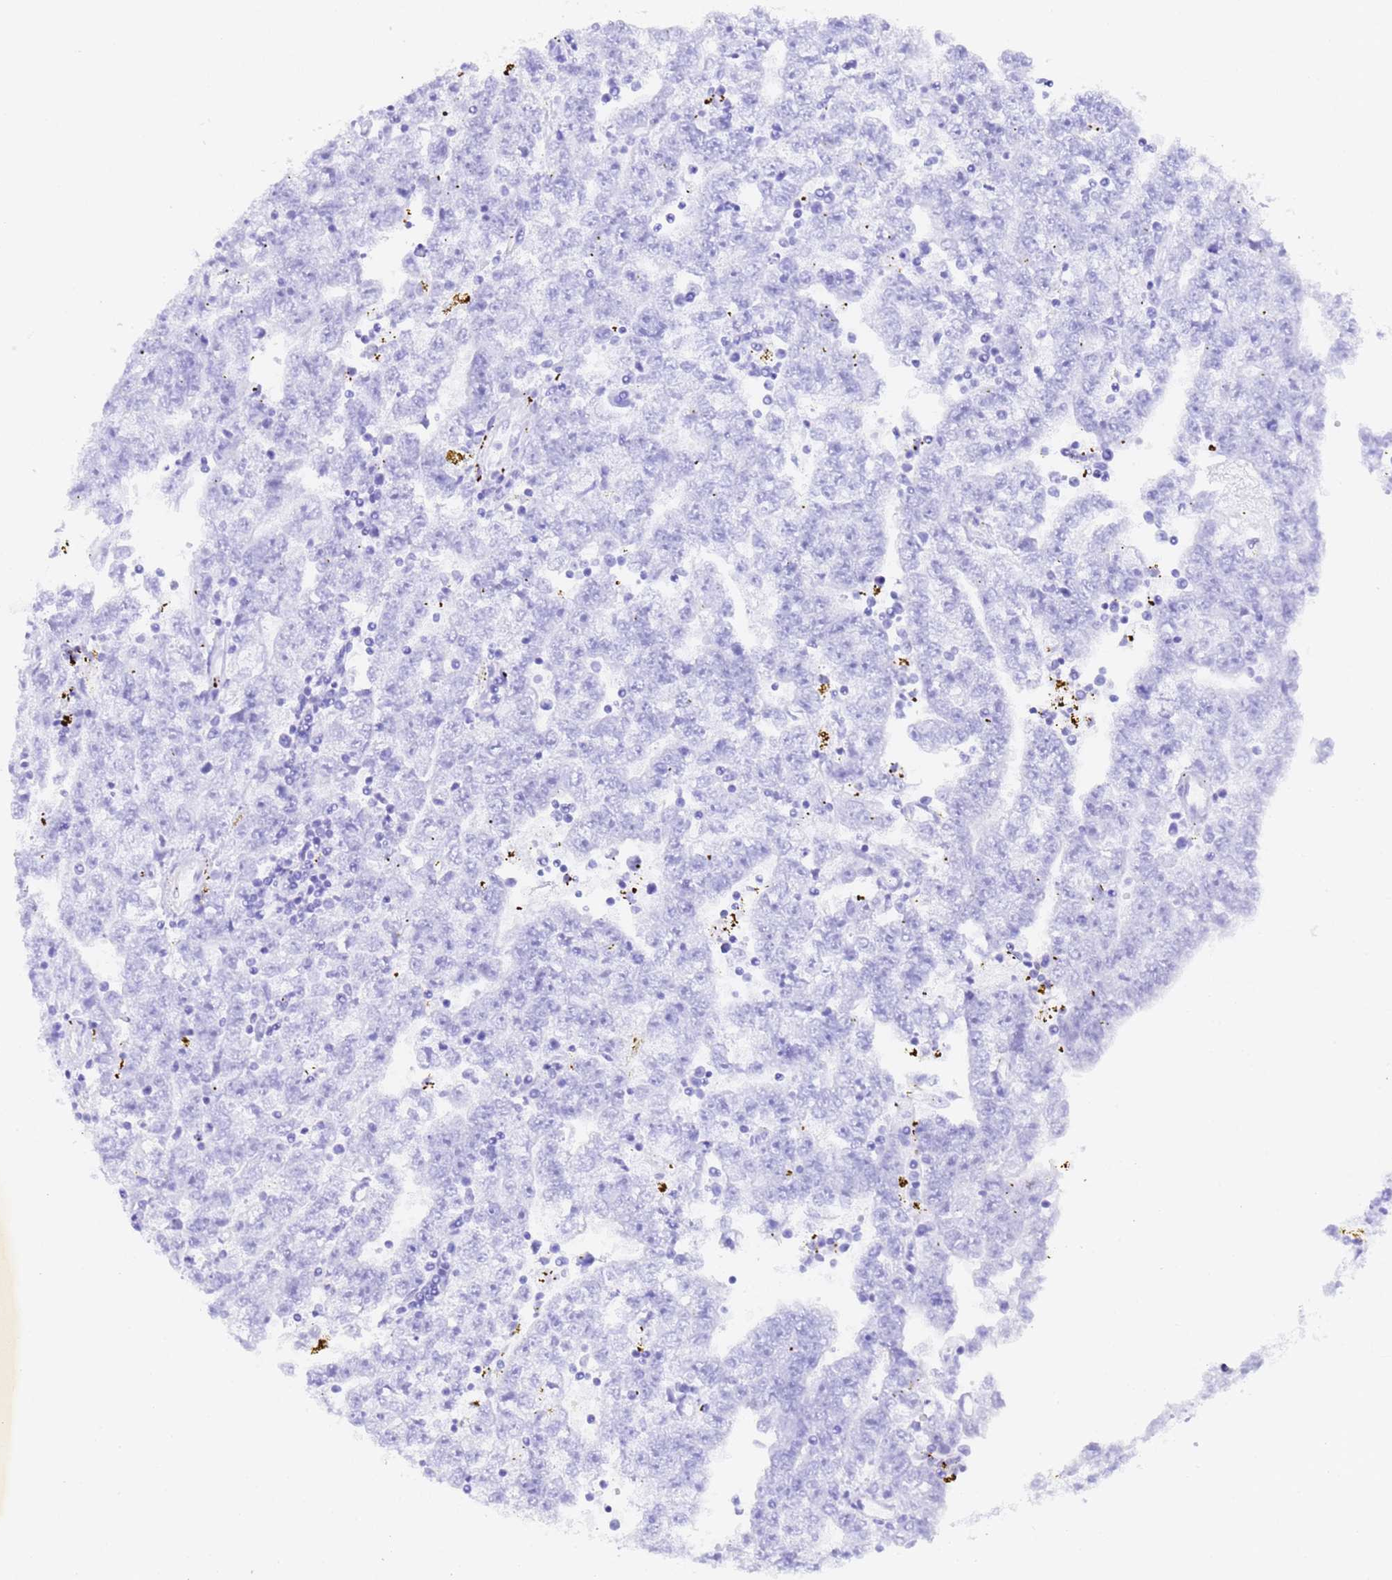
{"staining": {"intensity": "negative", "quantity": "none", "location": "none"}, "tissue": "testis cancer", "cell_type": "Tumor cells", "image_type": "cancer", "snomed": [{"axis": "morphology", "description": "Carcinoma, Embryonal, NOS"}, {"axis": "topography", "description": "Testis"}], "caption": "The immunohistochemistry micrograph has no significant staining in tumor cells of embryonal carcinoma (testis) tissue.", "gene": "CFHR2", "patient": {"sex": "male", "age": 25}}